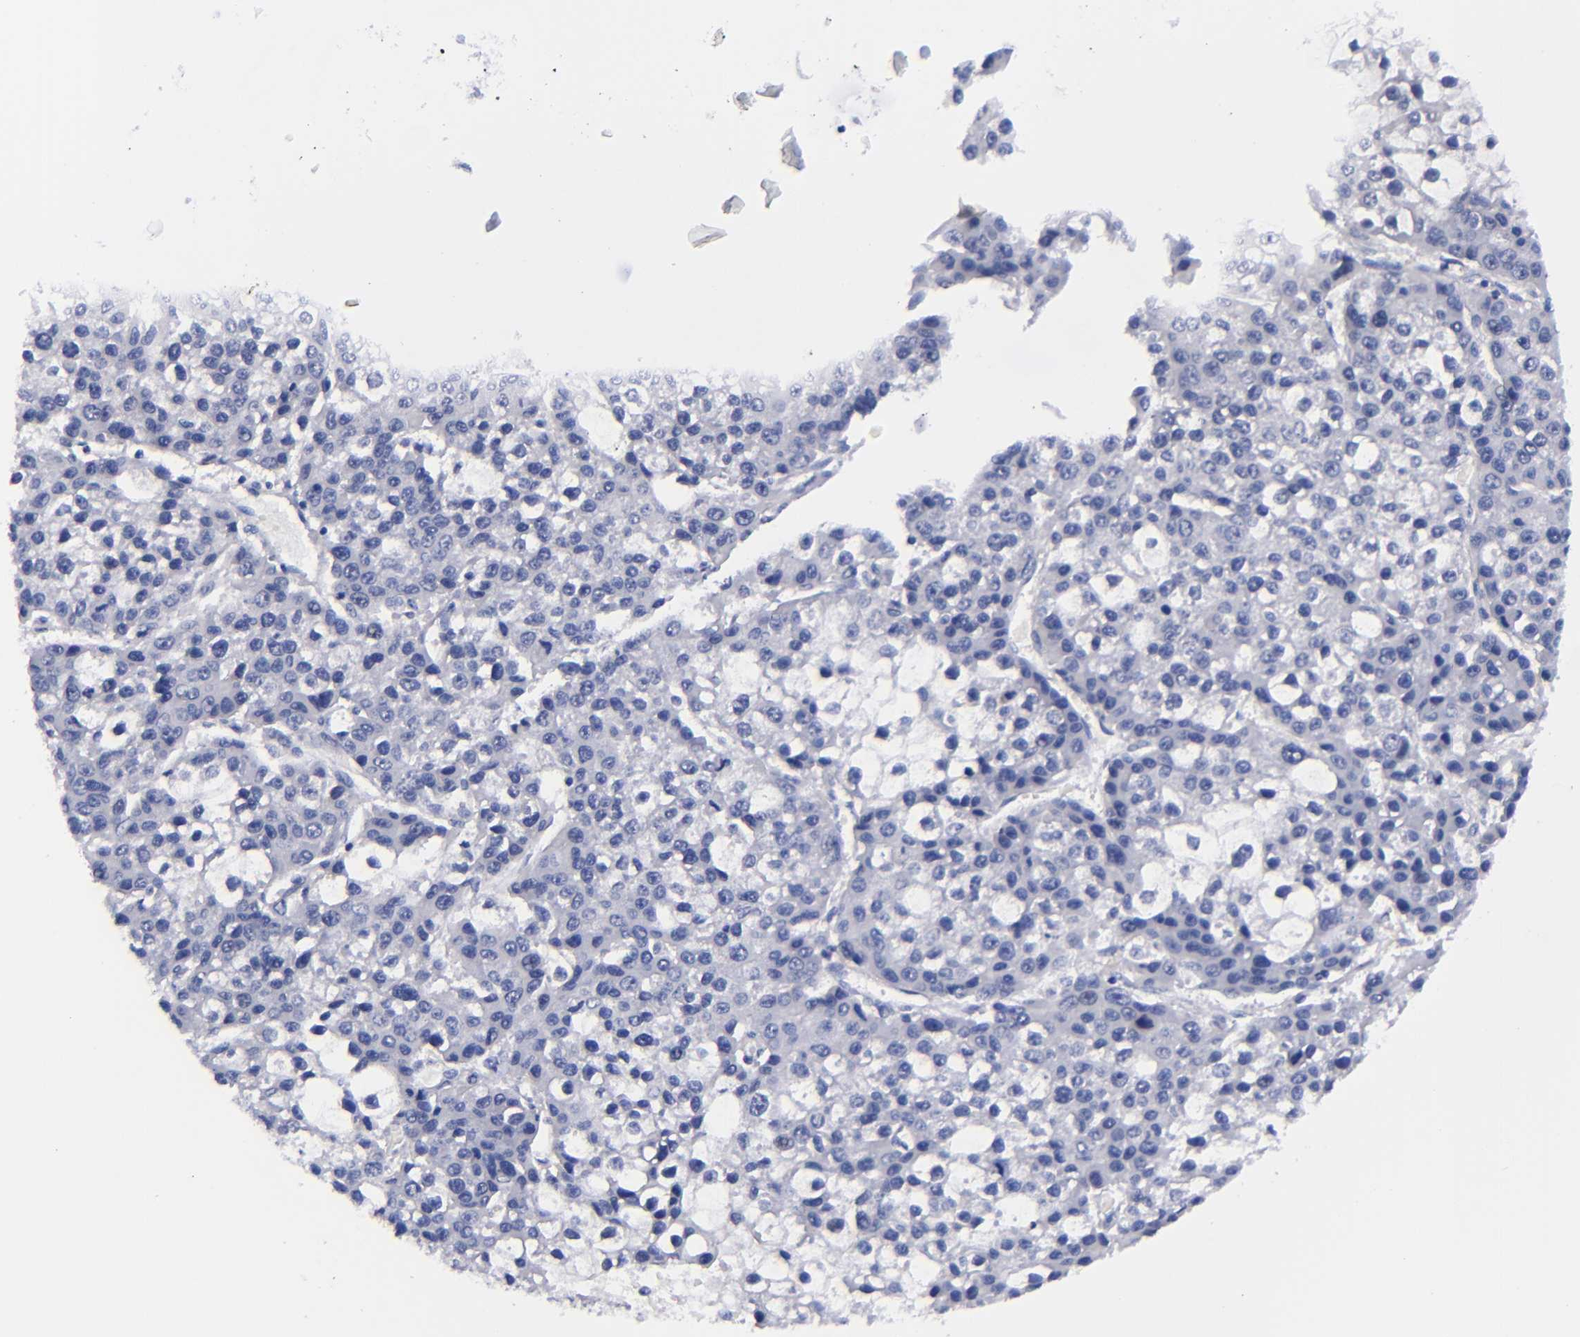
{"staining": {"intensity": "negative", "quantity": "none", "location": "none"}, "tissue": "liver cancer", "cell_type": "Tumor cells", "image_type": "cancer", "snomed": [{"axis": "morphology", "description": "Carcinoma, Hepatocellular, NOS"}, {"axis": "topography", "description": "Liver"}], "caption": "This is an IHC photomicrograph of human liver cancer (hepatocellular carcinoma). There is no staining in tumor cells.", "gene": "MCM7", "patient": {"sex": "female", "age": 66}}